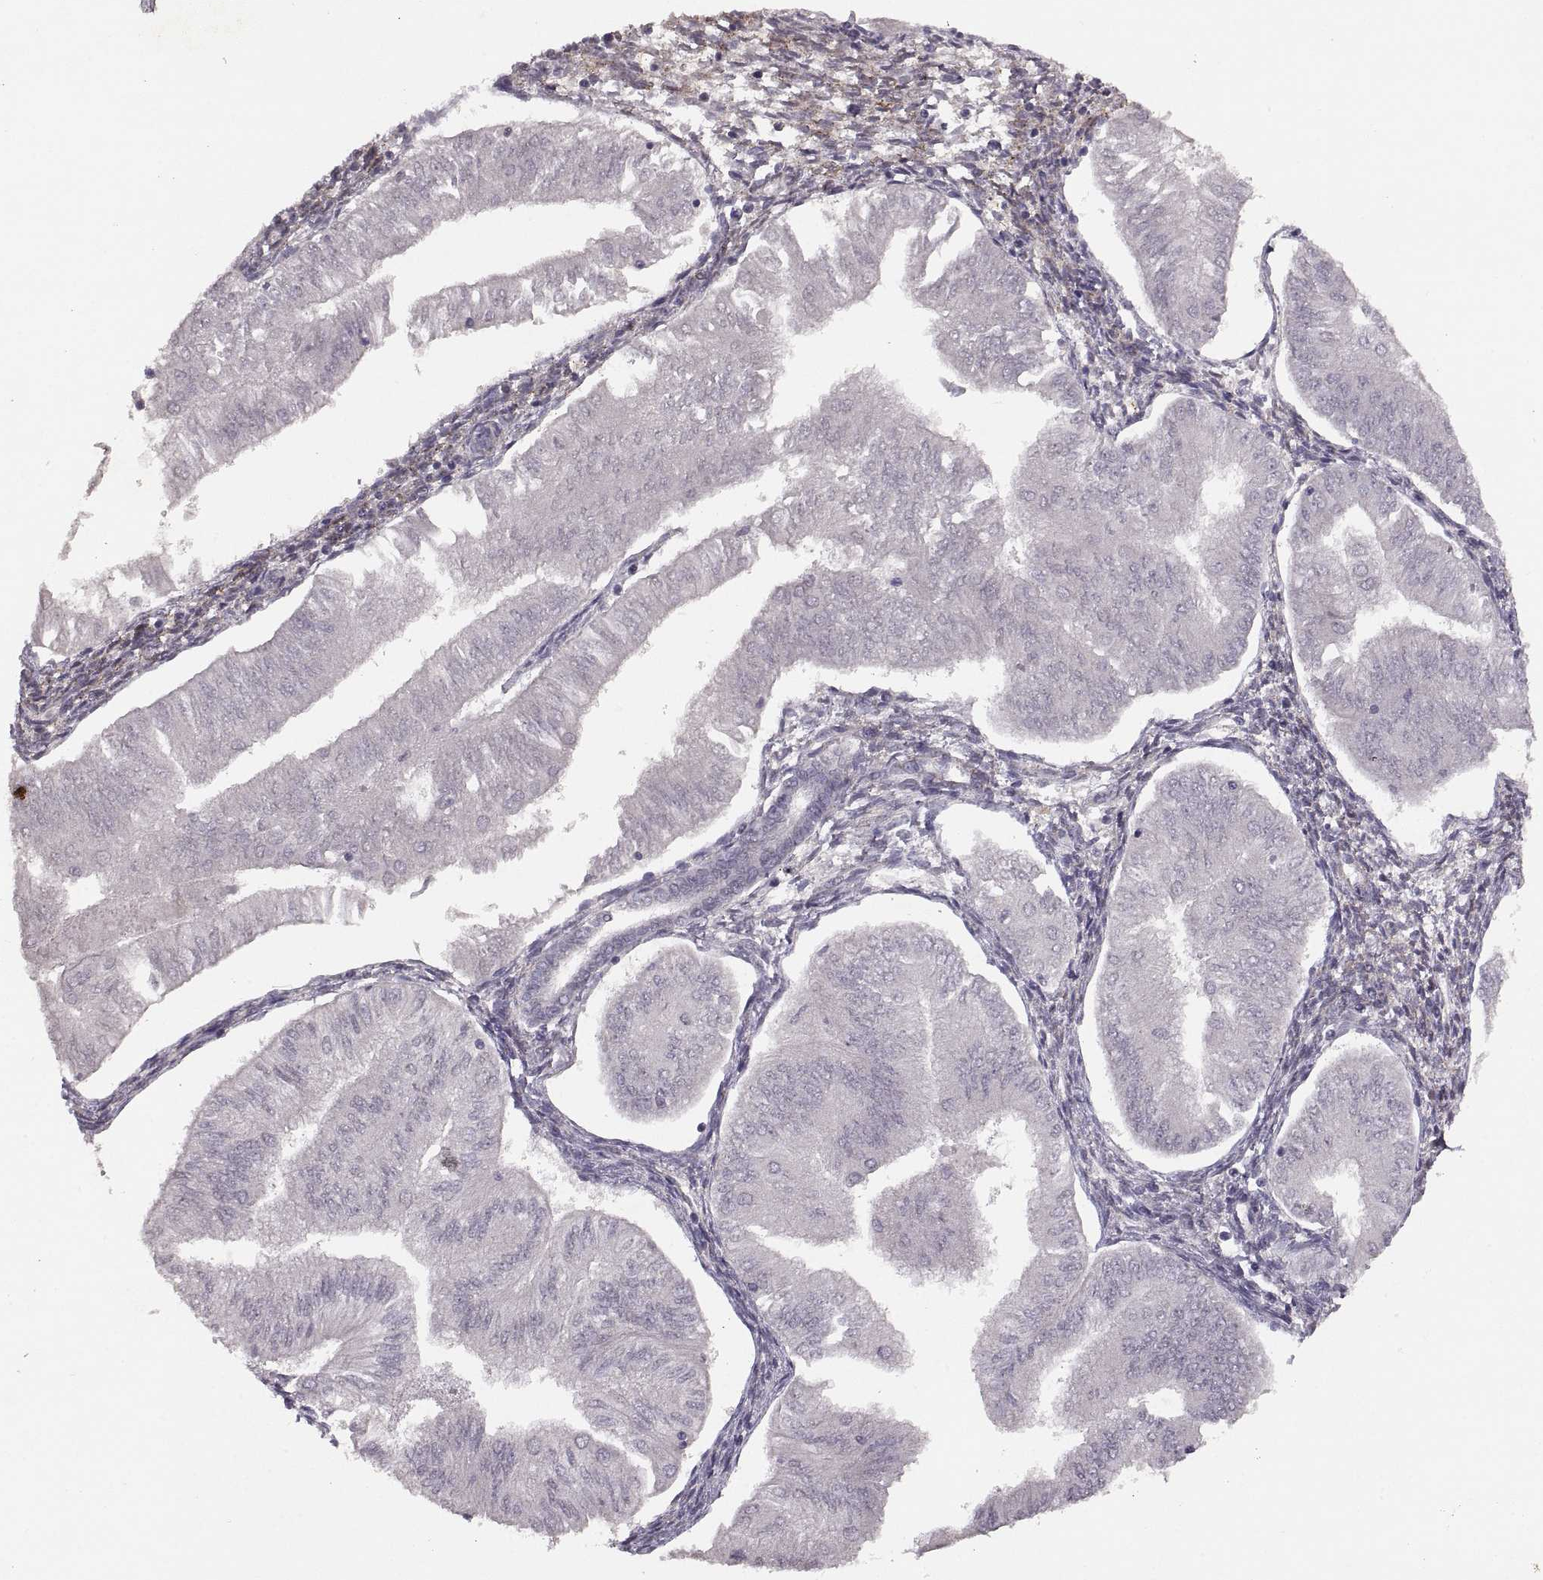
{"staining": {"intensity": "negative", "quantity": "none", "location": "none"}, "tissue": "endometrial cancer", "cell_type": "Tumor cells", "image_type": "cancer", "snomed": [{"axis": "morphology", "description": "Adenocarcinoma, NOS"}, {"axis": "topography", "description": "Endometrium"}], "caption": "Endometrial cancer (adenocarcinoma) was stained to show a protein in brown. There is no significant staining in tumor cells.", "gene": "CDH2", "patient": {"sex": "female", "age": 53}}